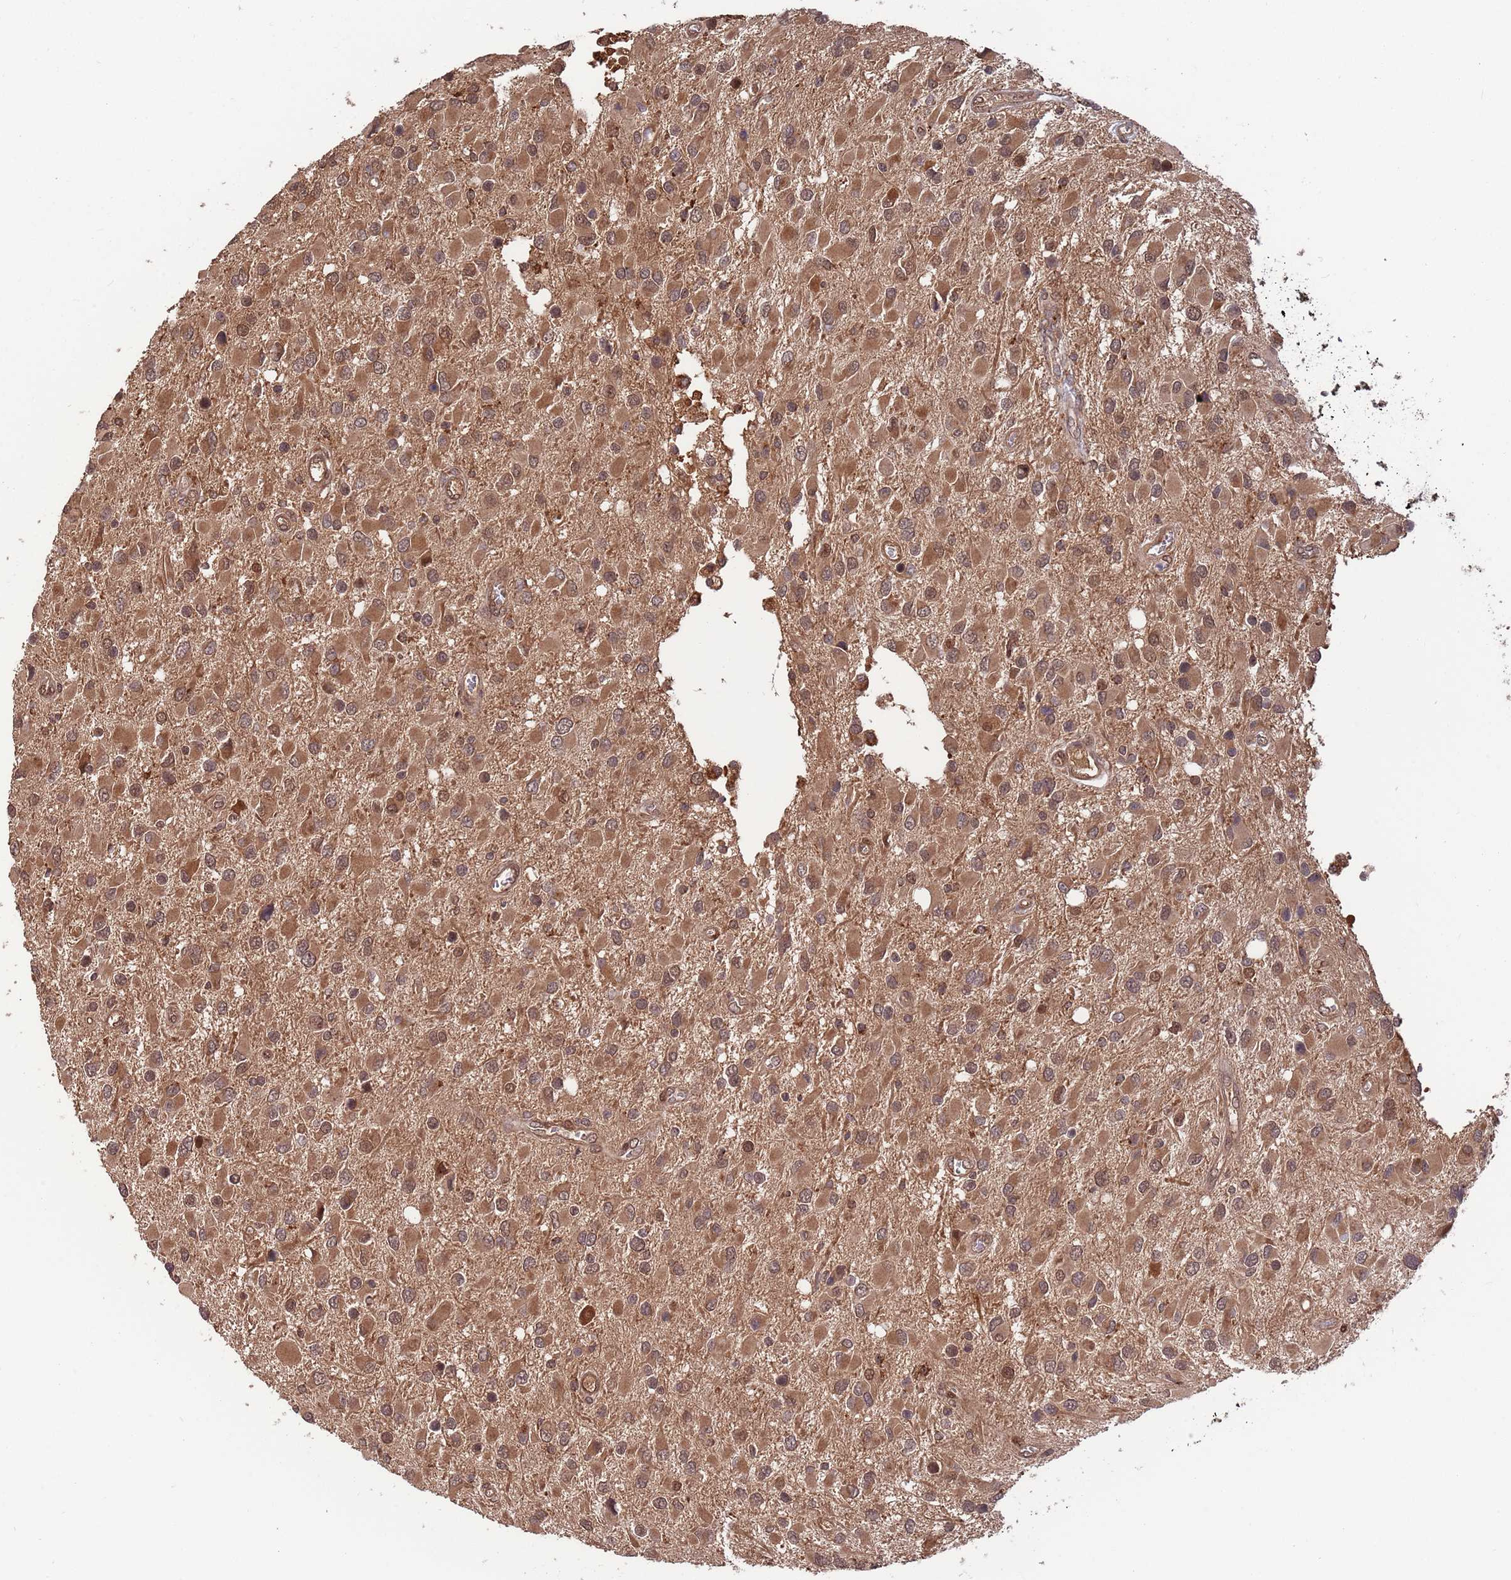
{"staining": {"intensity": "moderate", "quantity": ">75%", "location": "cytoplasmic/membranous,nuclear"}, "tissue": "glioma", "cell_type": "Tumor cells", "image_type": "cancer", "snomed": [{"axis": "morphology", "description": "Glioma, malignant, High grade"}, {"axis": "topography", "description": "Brain"}], "caption": "High-magnification brightfield microscopy of malignant glioma (high-grade) stained with DAB (brown) and counterstained with hematoxylin (blue). tumor cells exhibit moderate cytoplasmic/membranous and nuclear expression is identified in about>75% of cells.", "gene": "SALL1", "patient": {"sex": "male", "age": 53}}